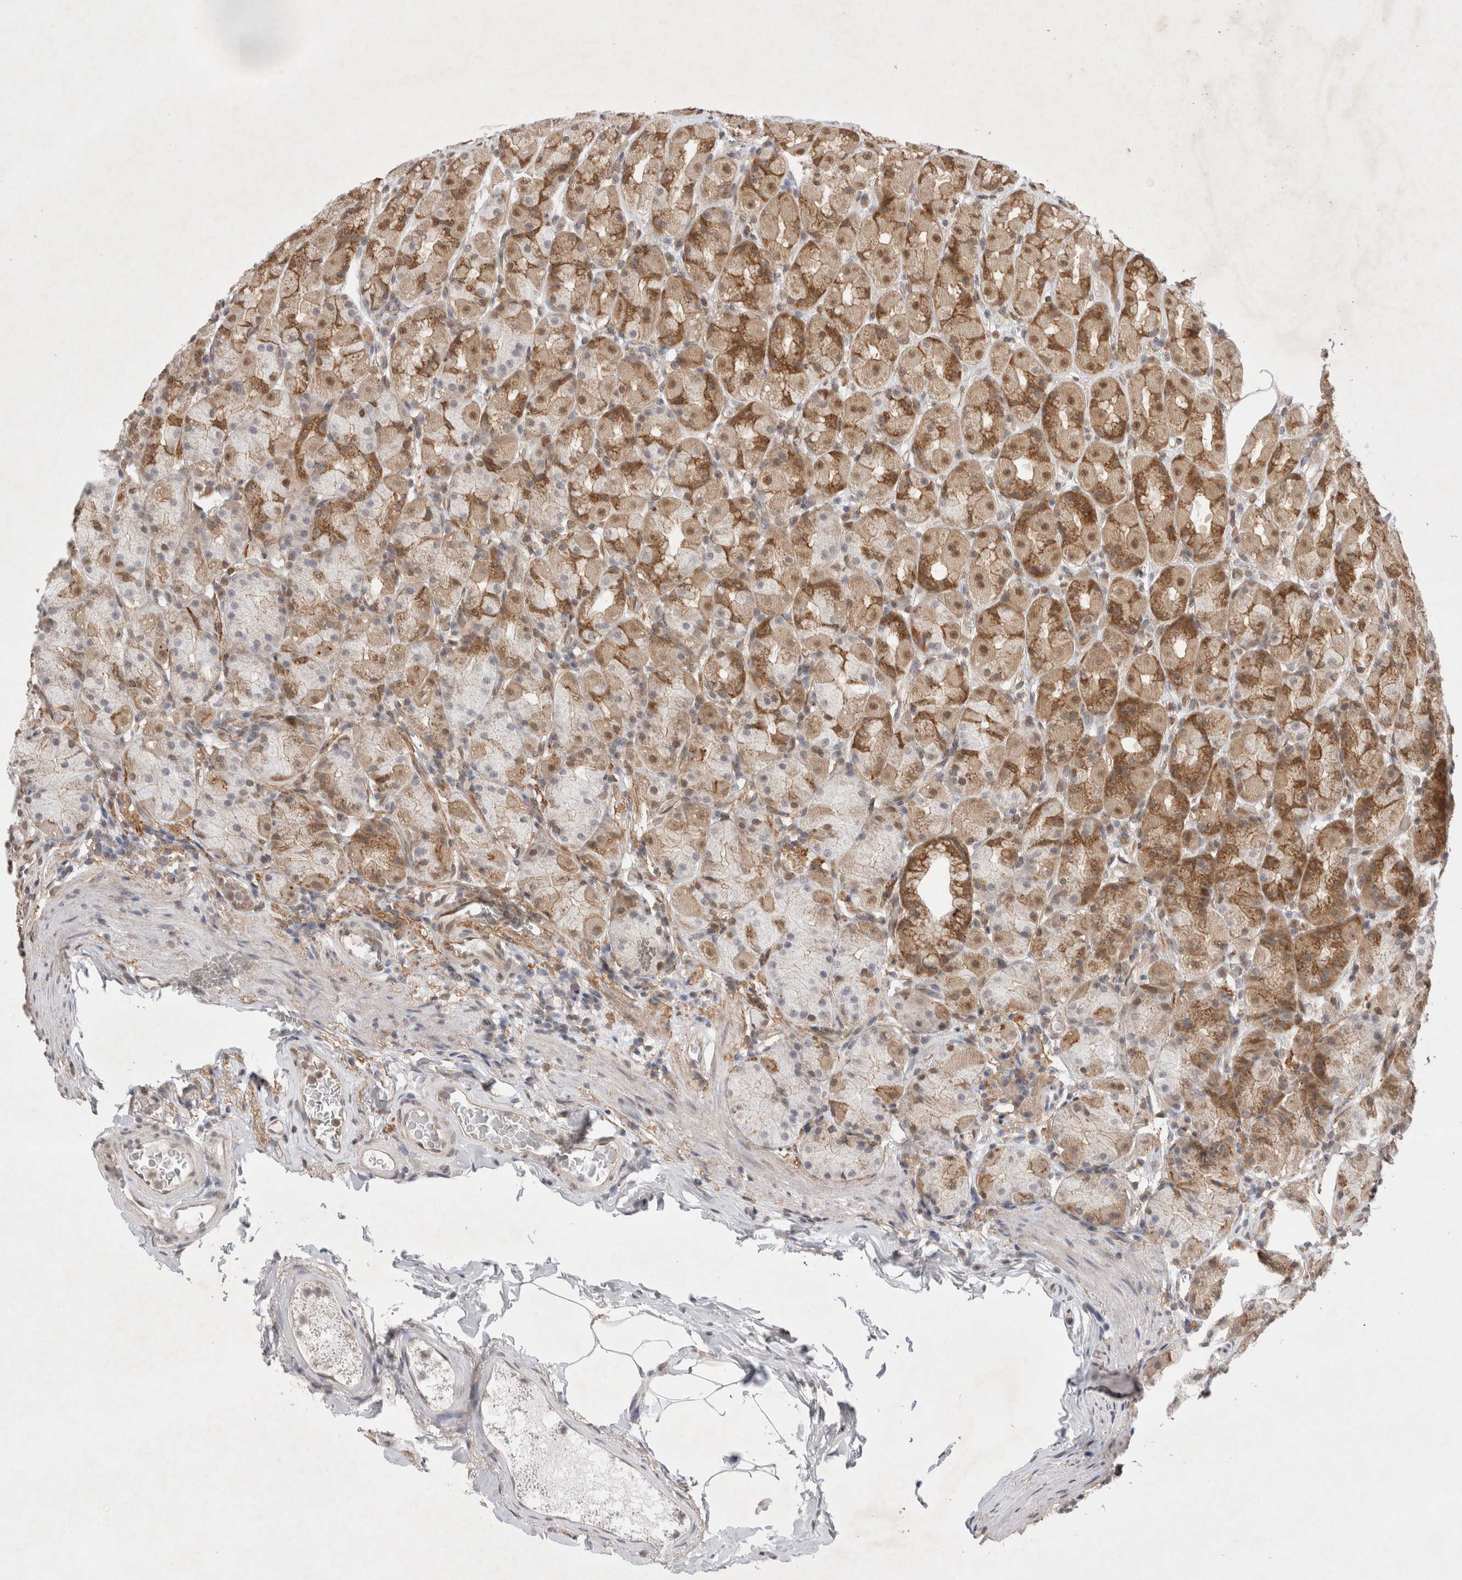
{"staining": {"intensity": "strong", "quantity": "25%-75%", "location": "cytoplasmic/membranous"}, "tissue": "stomach", "cell_type": "Glandular cells", "image_type": "normal", "snomed": [{"axis": "morphology", "description": "Normal tissue, NOS"}, {"axis": "topography", "description": "Stomach, upper"}], "caption": "Protein staining displays strong cytoplasmic/membranous positivity in about 25%-75% of glandular cells in benign stomach.", "gene": "WIPF2", "patient": {"sex": "male", "age": 68}}